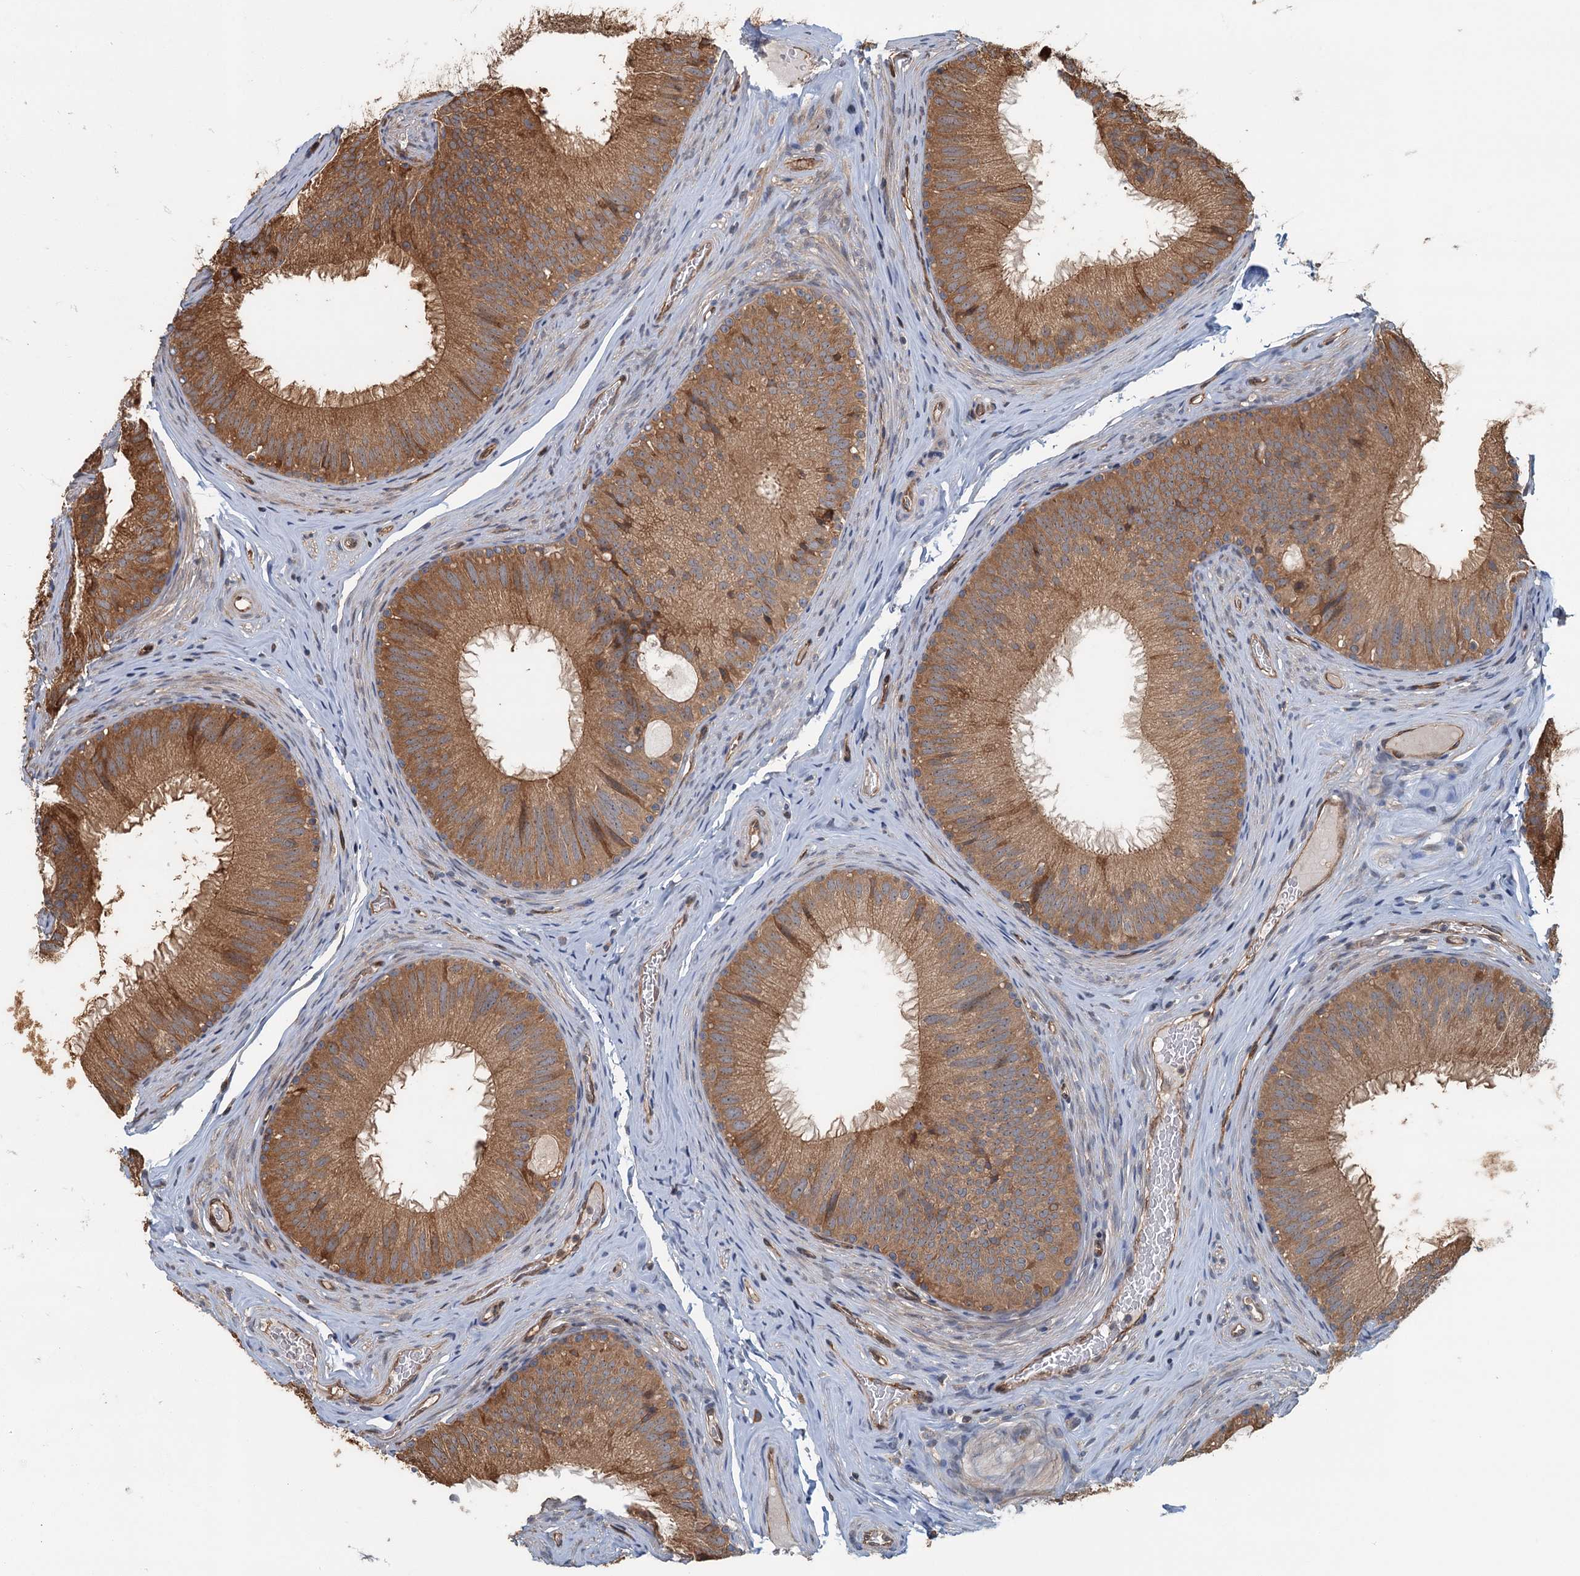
{"staining": {"intensity": "moderate", "quantity": ">75%", "location": "cytoplasmic/membranous"}, "tissue": "epididymis", "cell_type": "Glandular cells", "image_type": "normal", "snomed": [{"axis": "morphology", "description": "Normal tissue, NOS"}, {"axis": "topography", "description": "Epididymis"}], "caption": "Immunohistochemical staining of normal epididymis shows >75% levels of moderate cytoplasmic/membranous protein staining in about >75% of glandular cells. The staining was performed using DAB (3,3'-diaminobenzidine) to visualize the protein expression in brown, while the nuclei were stained in blue with hematoxylin (Magnification: 20x).", "gene": "ZNF527", "patient": {"sex": "male", "age": 34}}